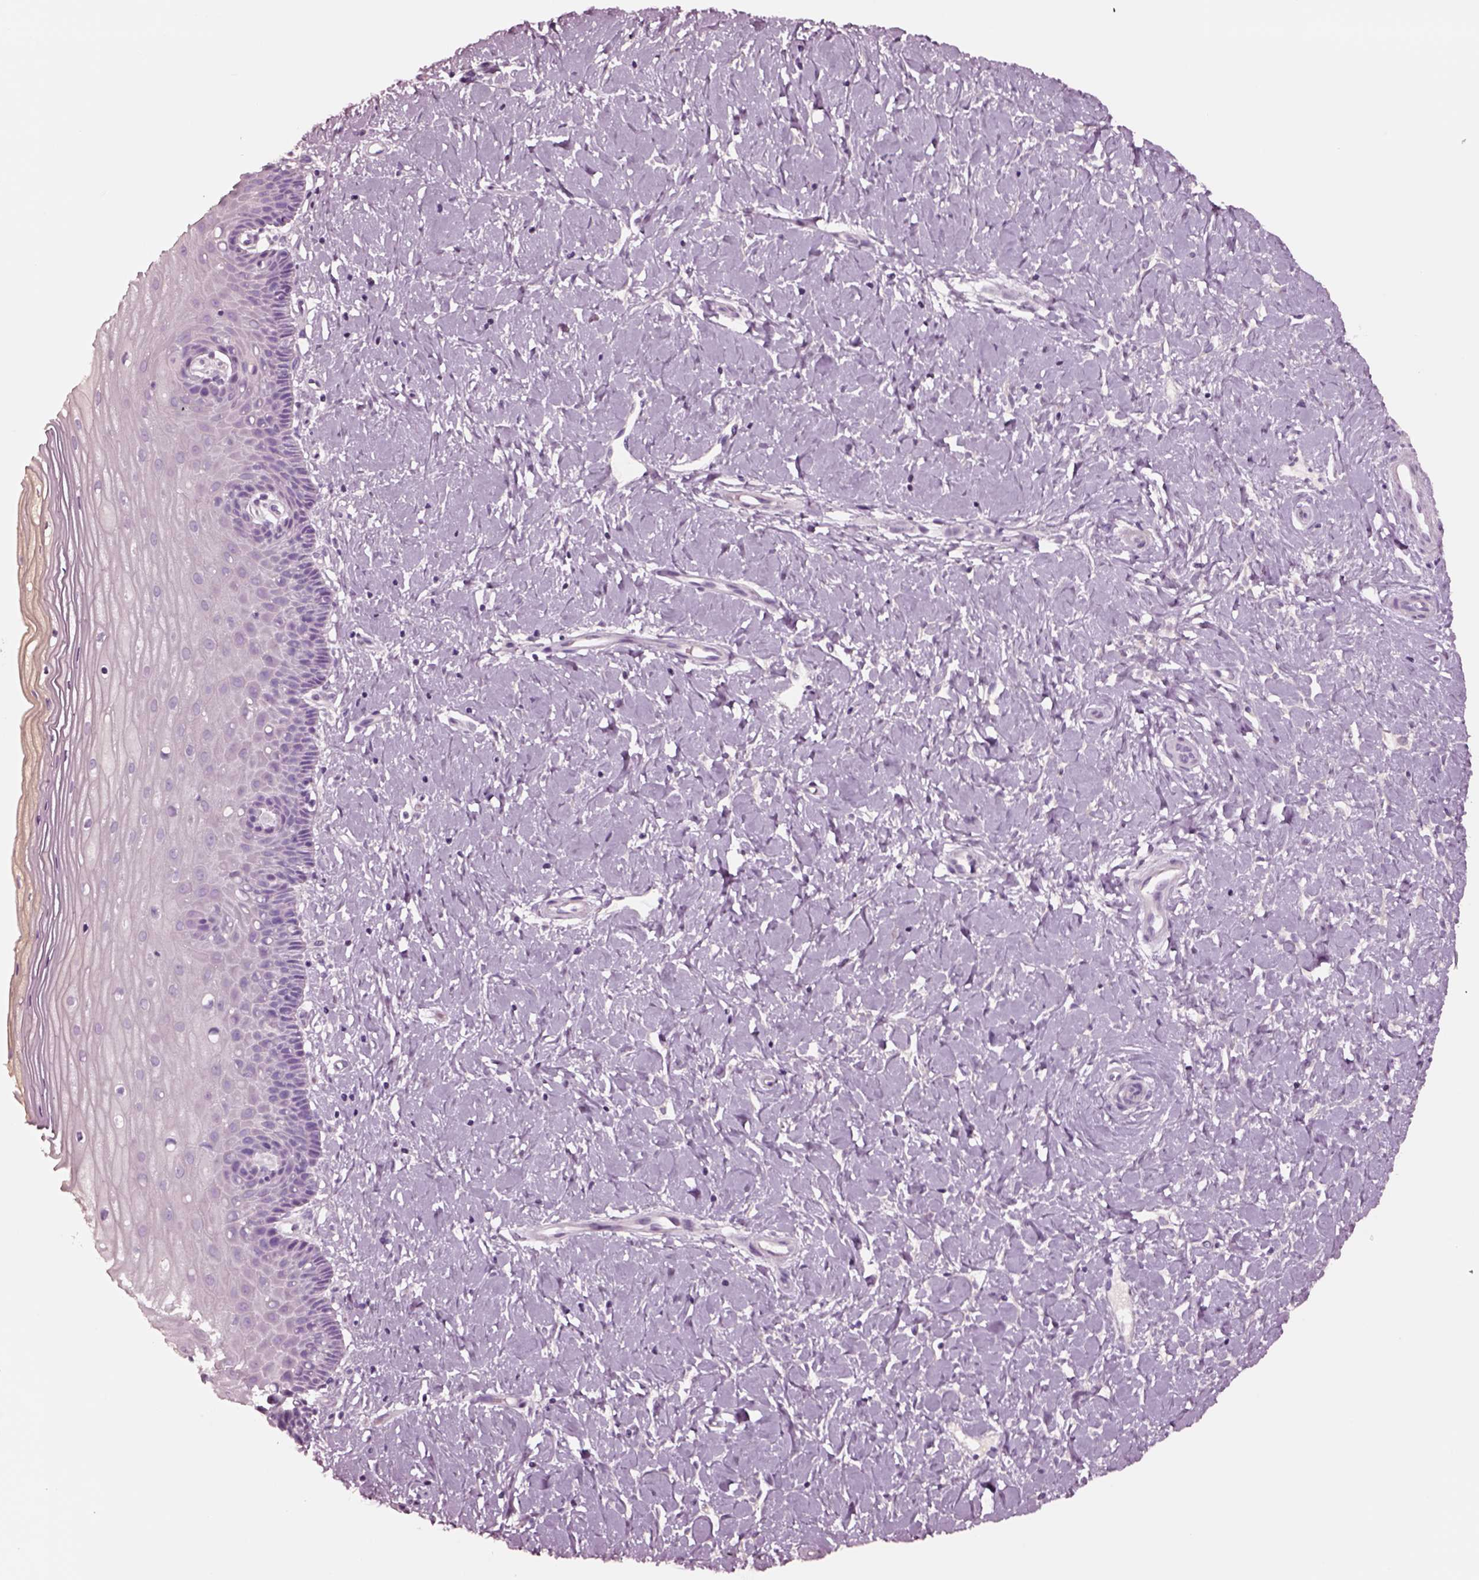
{"staining": {"intensity": "negative", "quantity": "none", "location": "none"}, "tissue": "cervix", "cell_type": "Glandular cells", "image_type": "normal", "snomed": [{"axis": "morphology", "description": "Normal tissue, NOS"}, {"axis": "topography", "description": "Cervix"}], "caption": "The photomicrograph reveals no significant staining in glandular cells of cervix.", "gene": "NMRK2", "patient": {"sex": "female", "age": 37}}